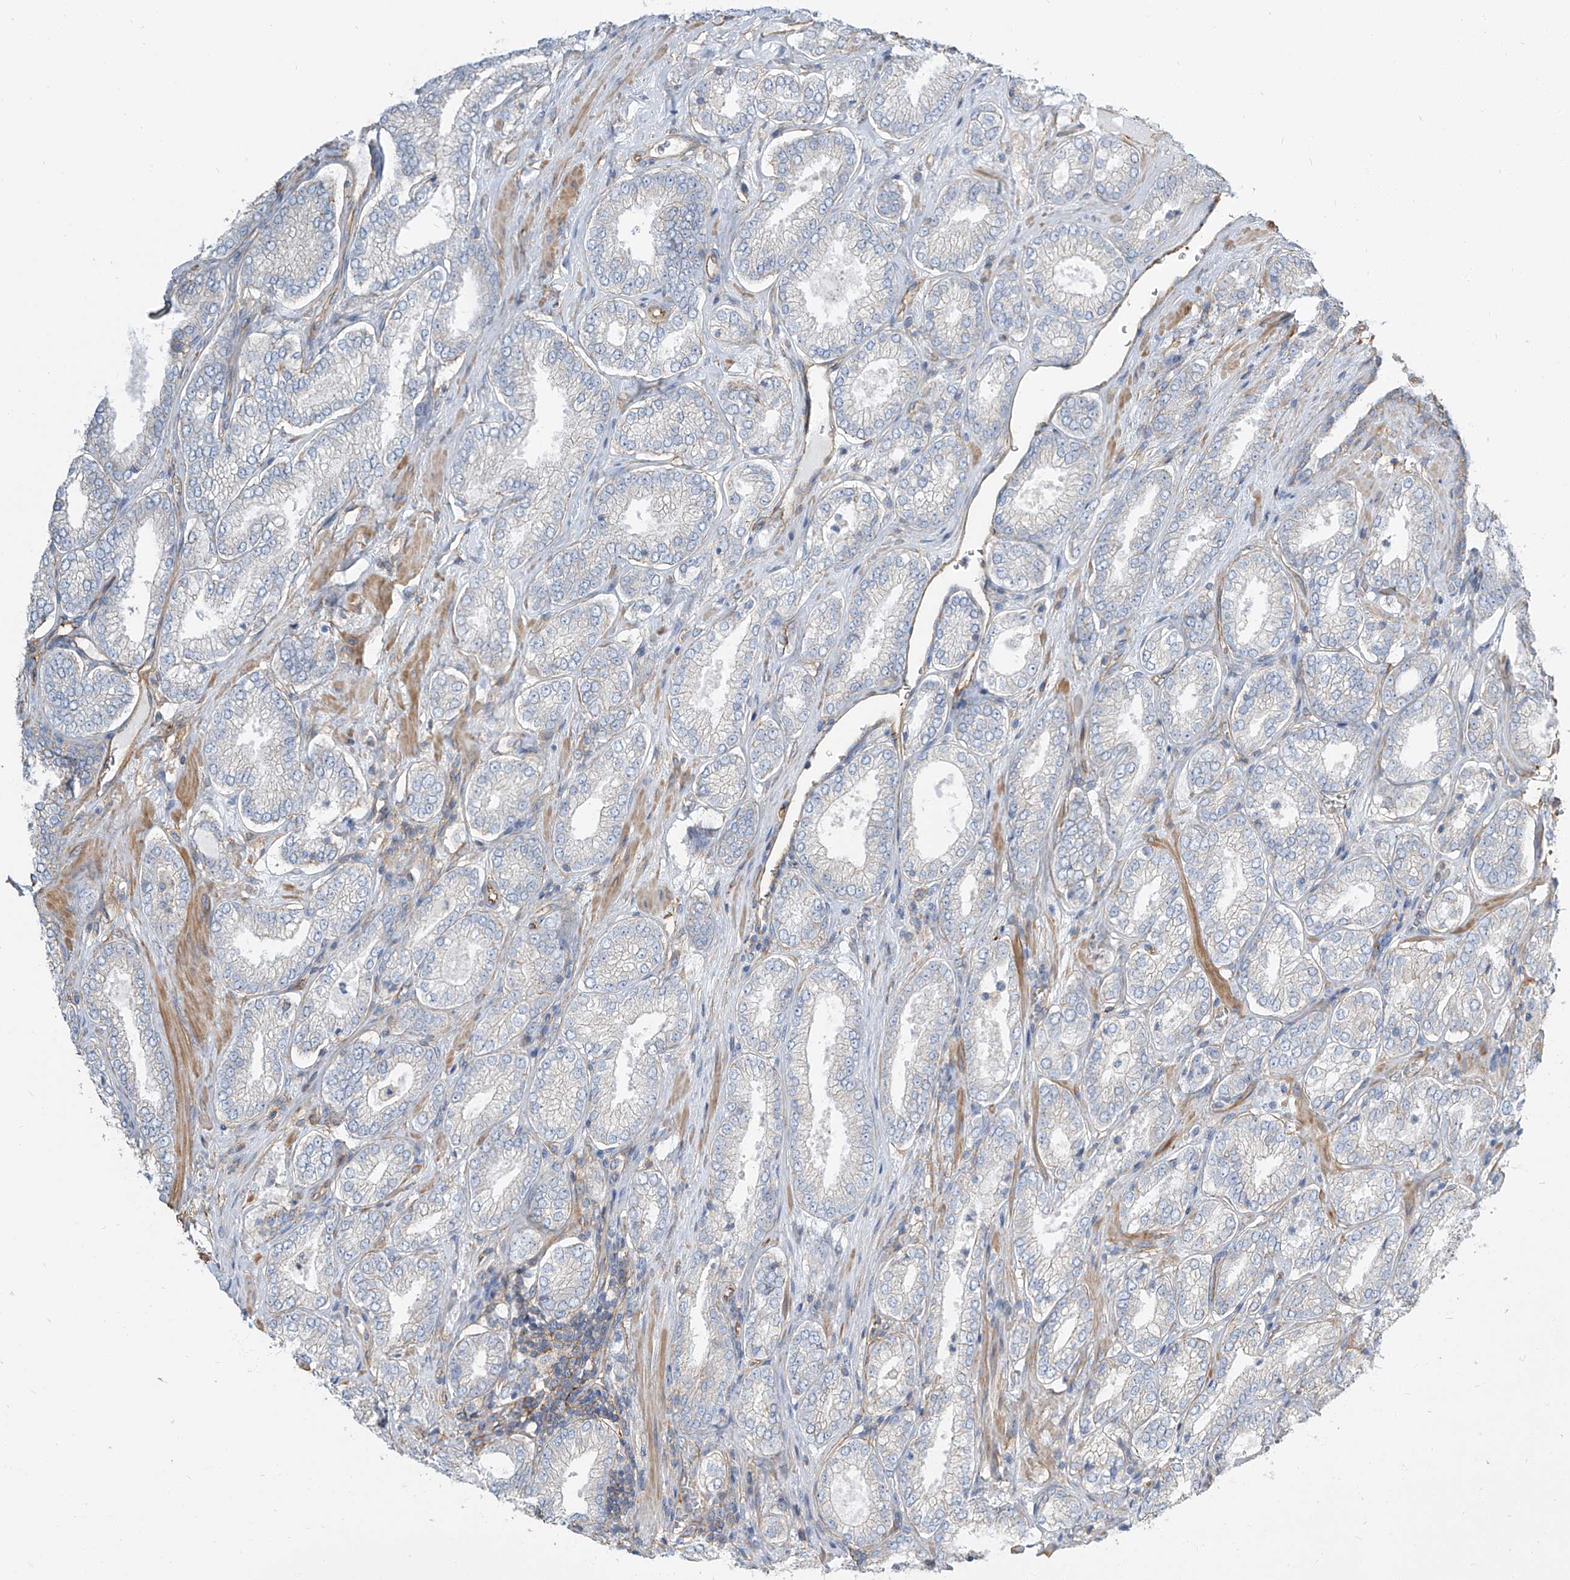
{"staining": {"intensity": "negative", "quantity": "none", "location": "none"}, "tissue": "prostate cancer", "cell_type": "Tumor cells", "image_type": "cancer", "snomed": [{"axis": "morphology", "description": "Adenocarcinoma, Low grade"}, {"axis": "topography", "description": "Prostate"}], "caption": "This histopathology image is of prostate cancer (low-grade adenocarcinoma) stained with immunohistochemistry to label a protein in brown with the nuclei are counter-stained blue. There is no positivity in tumor cells. (Stains: DAB (3,3'-diaminobenzidine) immunohistochemistry with hematoxylin counter stain, Microscopy: brightfield microscopy at high magnification).", "gene": "TXLNB", "patient": {"sex": "male", "age": 62}}